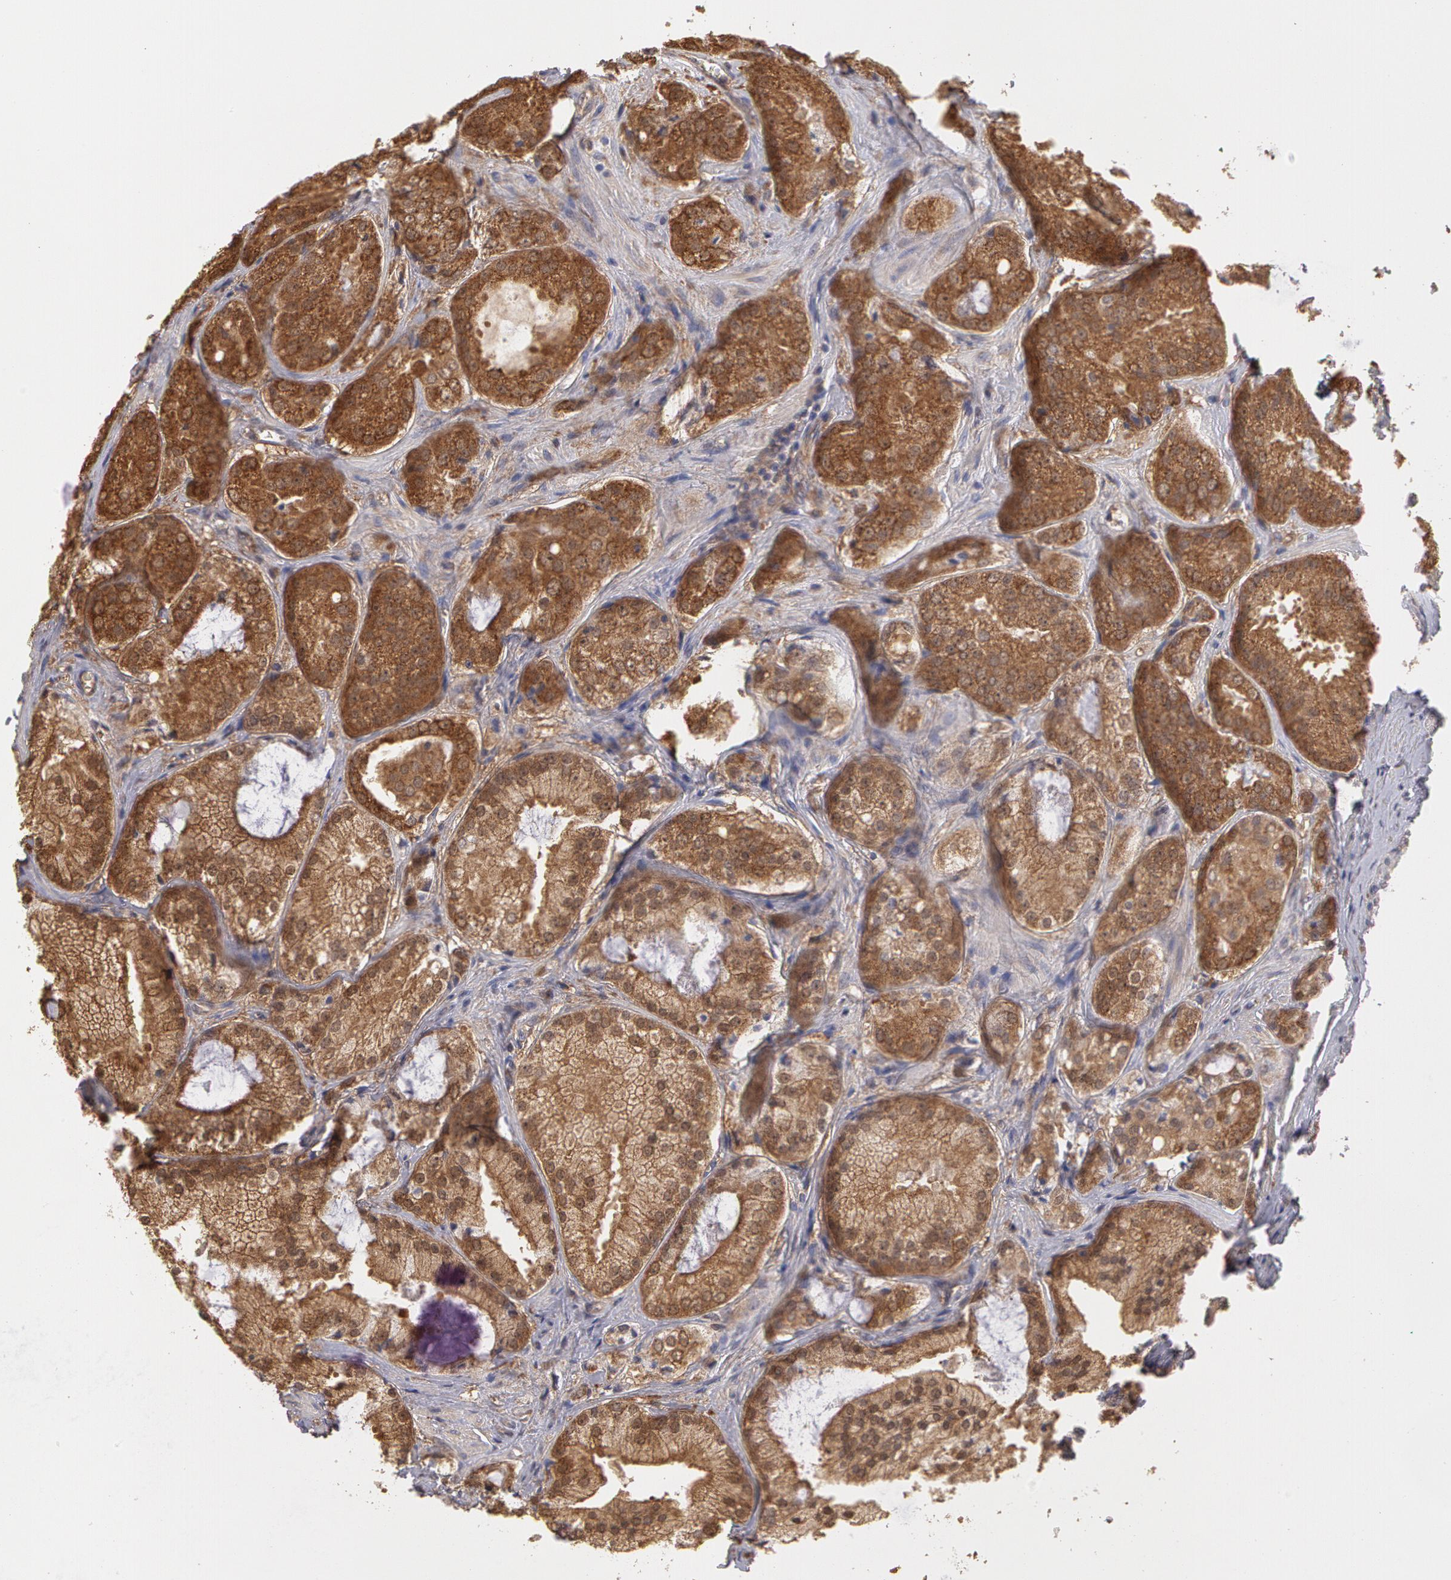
{"staining": {"intensity": "strong", "quantity": ">75%", "location": "cytoplasmic/membranous"}, "tissue": "prostate cancer", "cell_type": "Tumor cells", "image_type": "cancer", "snomed": [{"axis": "morphology", "description": "Adenocarcinoma, Medium grade"}, {"axis": "topography", "description": "Prostate"}], "caption": "Prostate cancer stained with DAB (3,3'-diaminobenzidine) immunohistochemistry shows high levels of strong cytoplasmic/membranous positivity in about >75% of tumor cells. (DAB (3,3'-diaminobenzidine) = brown stain, brightfield microscopy at high magnification).", "gene": "MPST", "patient": {"sex": "male", "age": 60}}